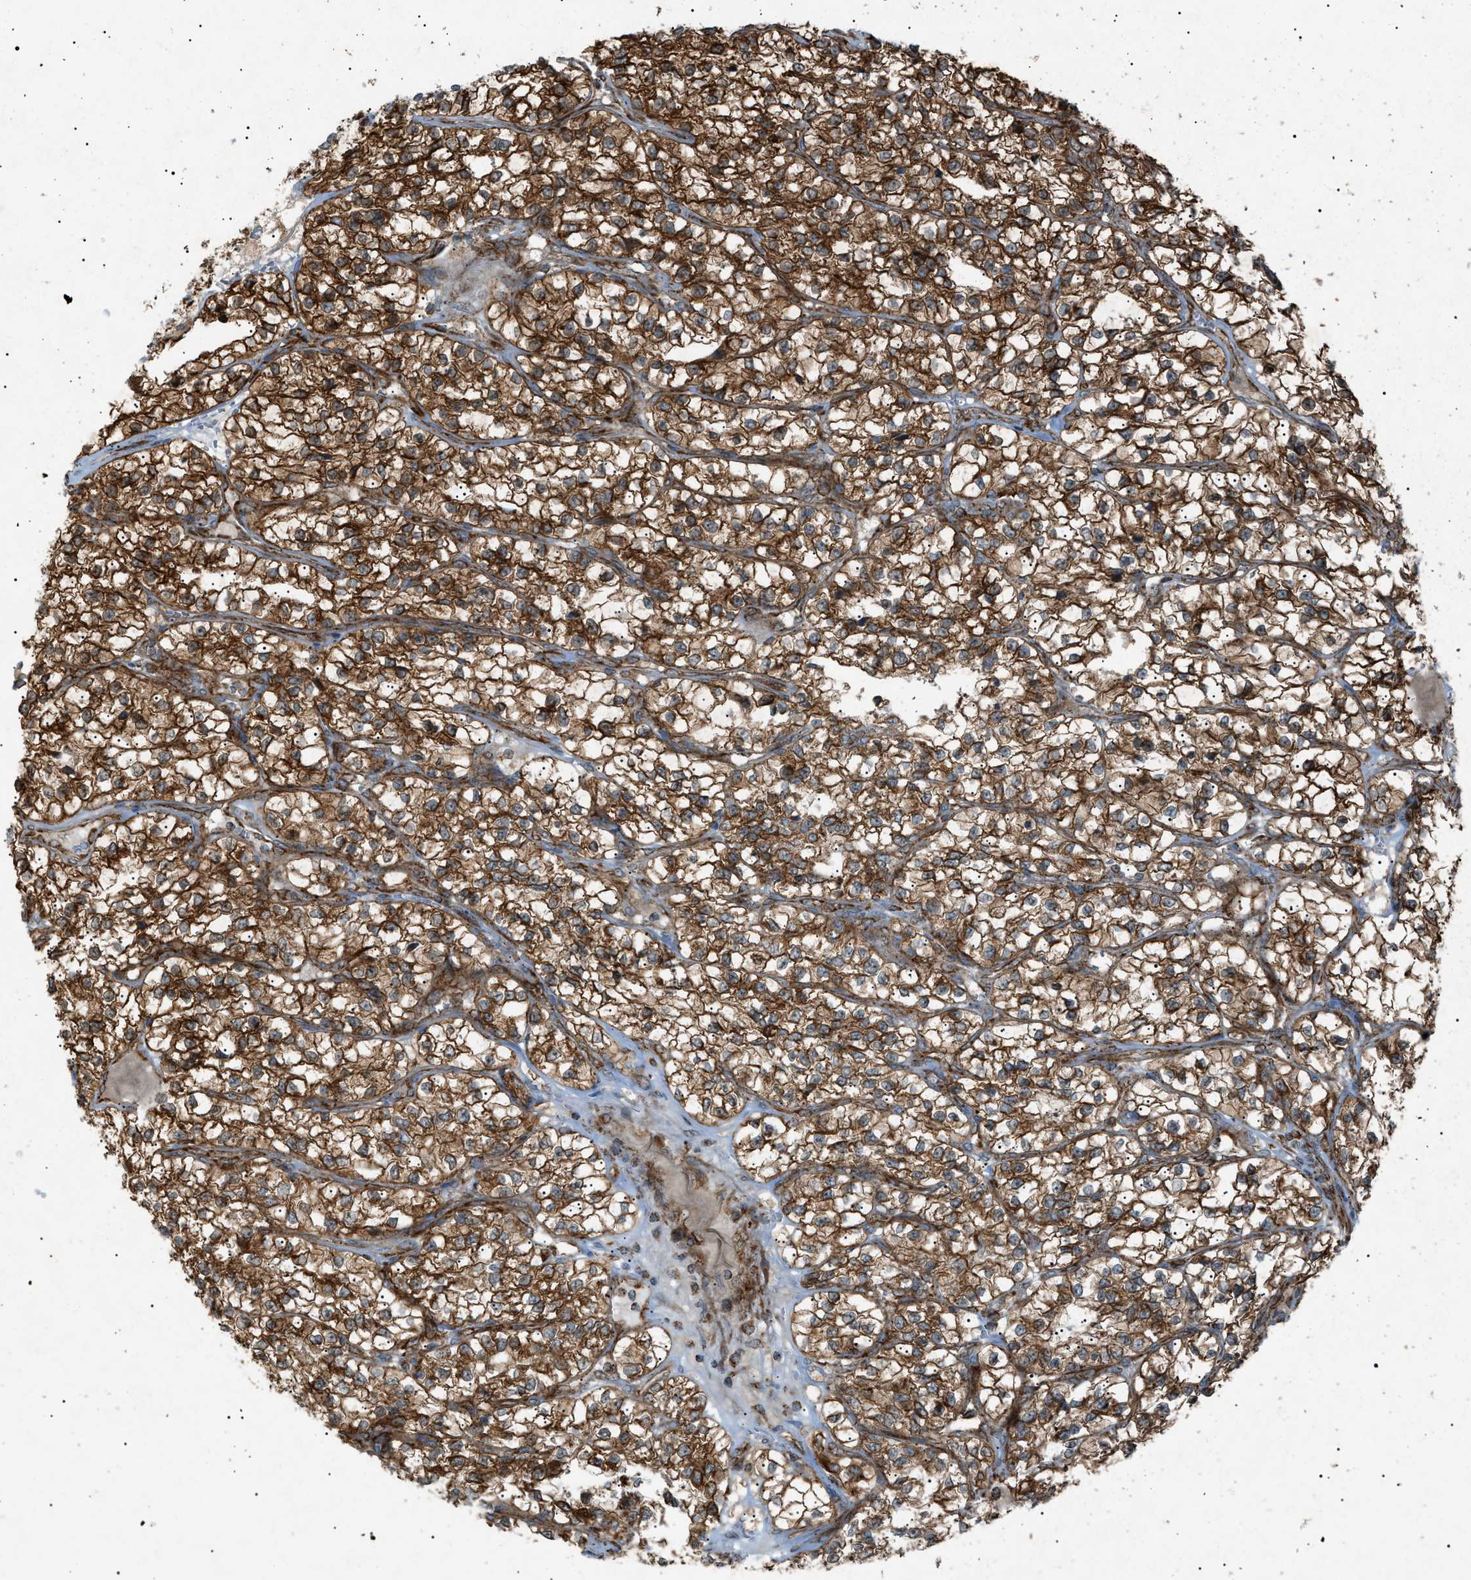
{"staining": {"intensity": "strong", "quantity": ">75%", "location": "cytoplasmic/membranous"}, "tissue": "renal cancer", "cell_type": "Tumor cells", "image_type": "cancer", "snomed": [{"axis": "morphology", "description": "Adenocarcinoma, NOS"}, {"axis": "topography", "description": "Kidney"}], "caption": "Immunohistochemical staining of human renal cancer shows high levels of strong cytoplasmic/membranous protein positivity in approximately >75% of tumor cells.", "gene": "C1GALT1C1", "patient": {"sex": "female", "age": 57}}